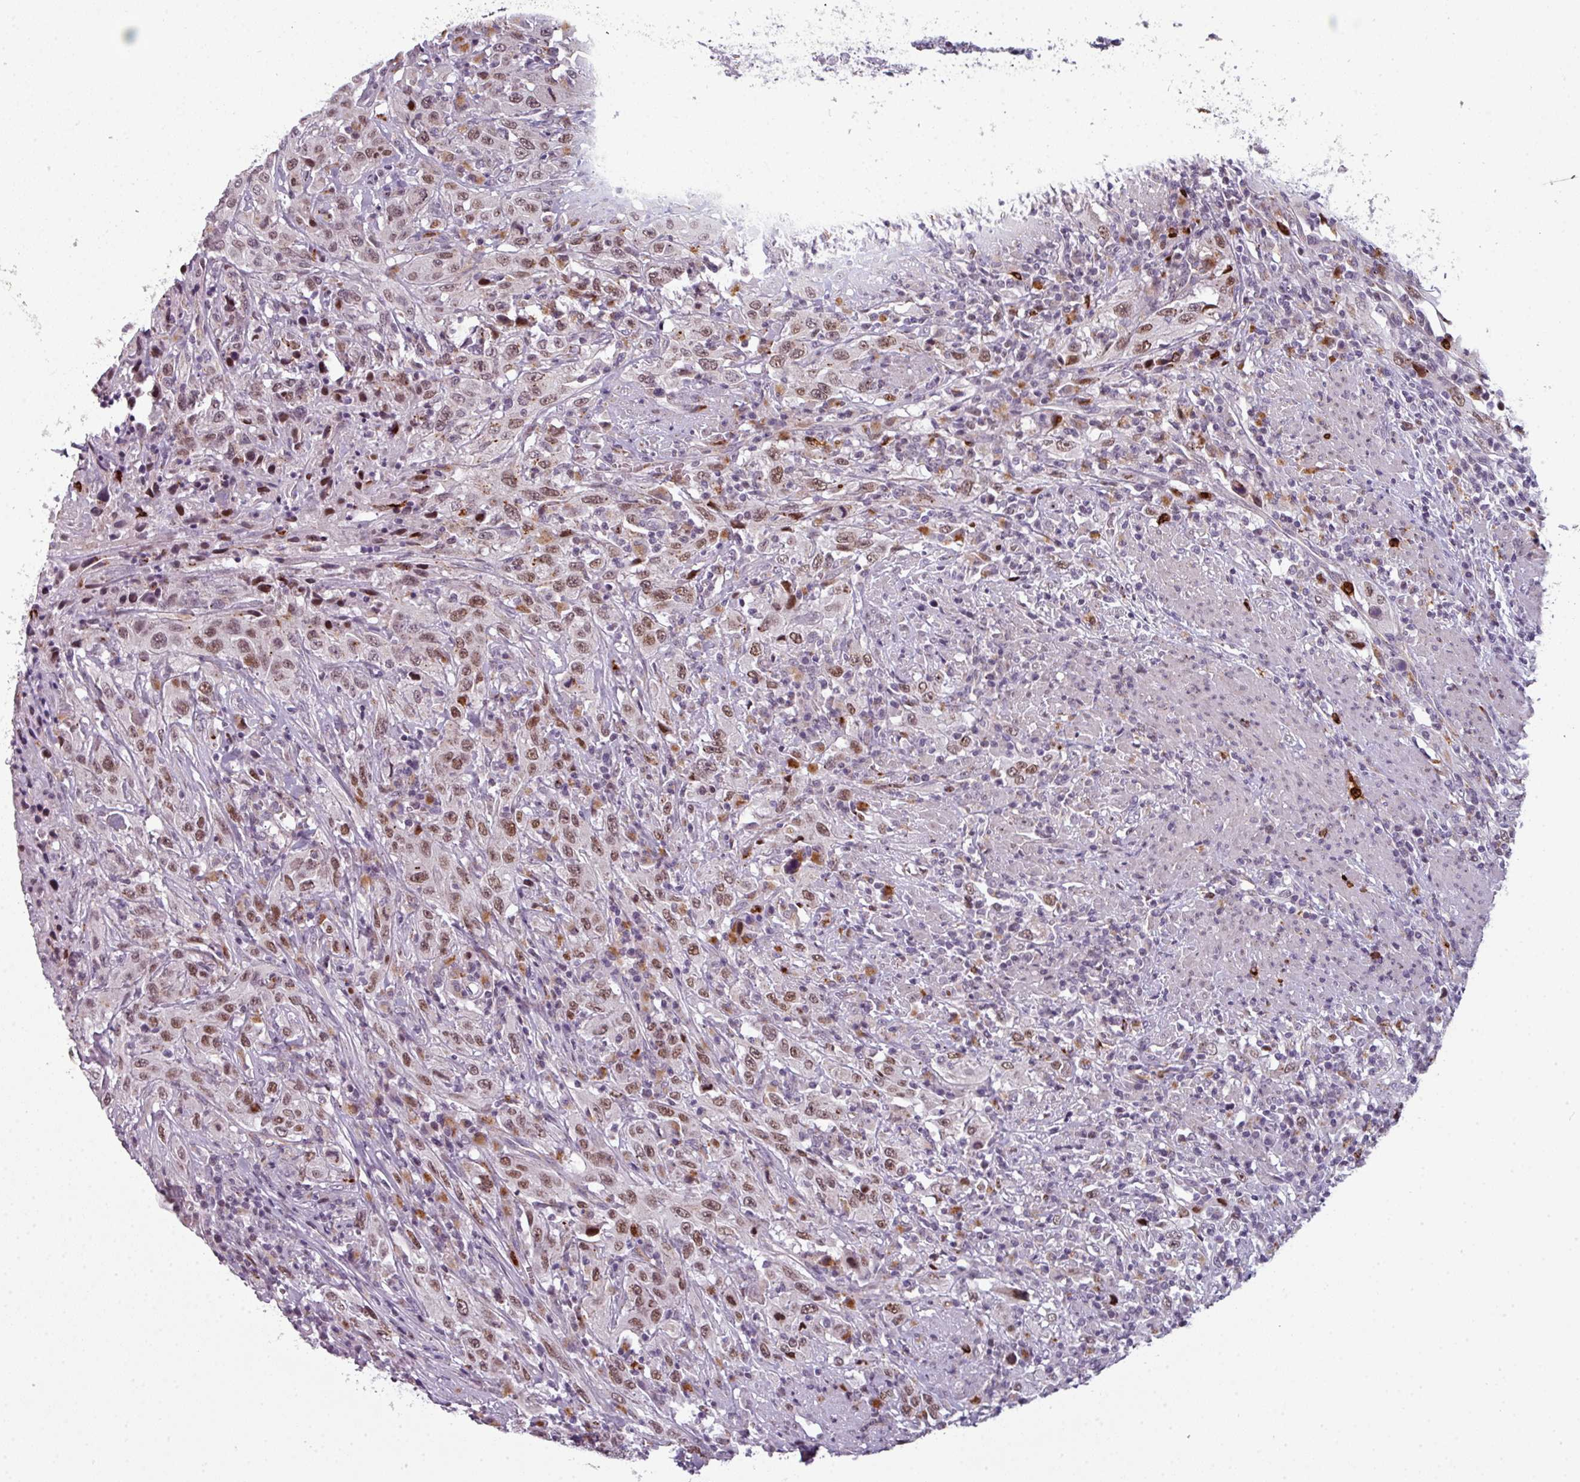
{"staining": {"intensity": "moderate", "quantity": ">75%", "location": "nuclear"}, "tissue": "urothelial cancer", "cell_type": "Tumor cells", "image_type": "cancer", "snomed": [{"axis": "morphology", "description": "Urothelial carcinoma, High grade"}, {"axis": "topography", "description": "Urinary bladder"}], "caption": "A photomicrograph showing moderate nuclear staining in approximately >75% of tumor cells in urothelial cancer, as visualized by brown immunohistochemical staining.", "gene": "TMEFF1", "patient": {"sex": "male", "age": 61}}